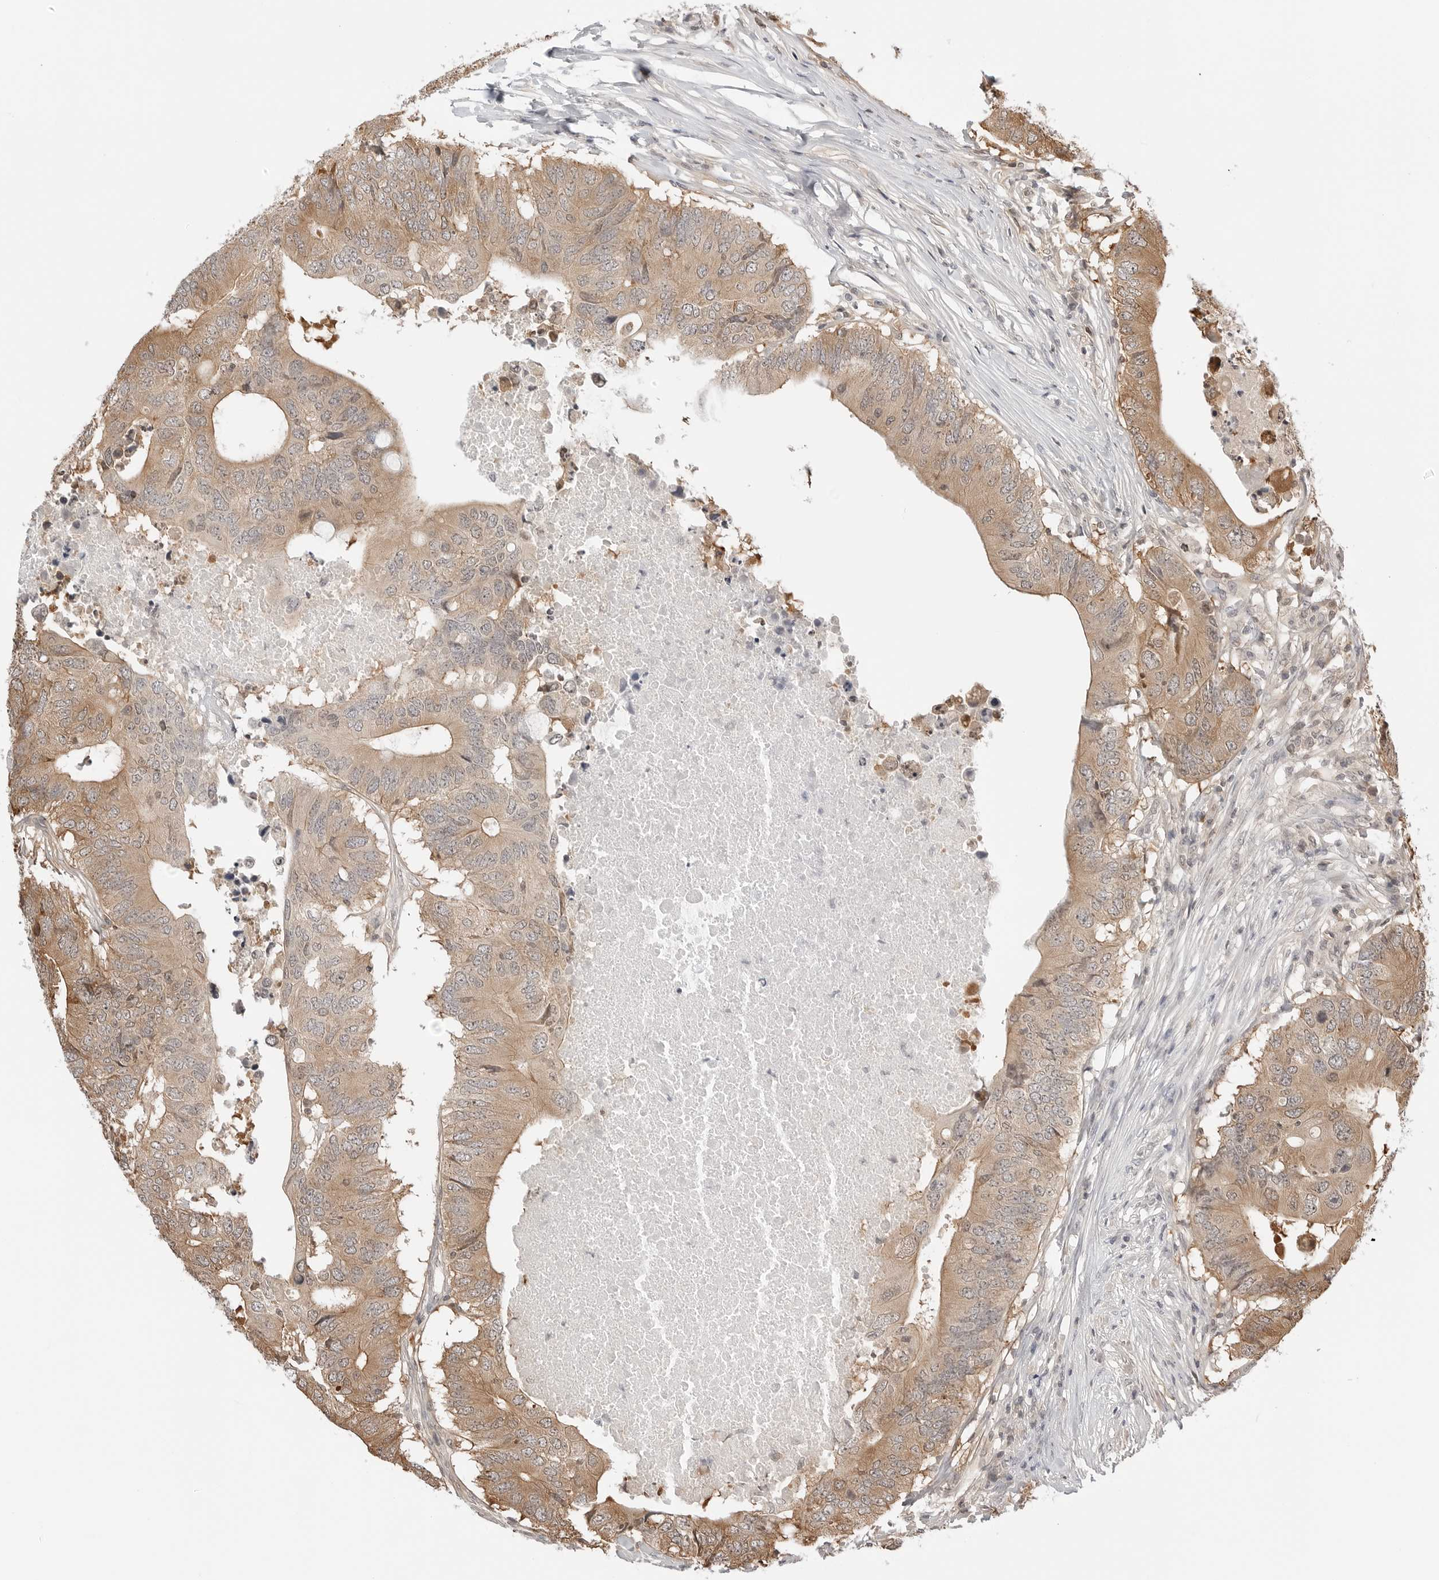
{"staining": {"intensity": "moderate", "quantity": ">75%", "location": "cytoplasmic/membranous"}, "tissue": "colorectal cancer", "cell_type": "Tumor cells", "image_type": "cancer", "snomed": [{"axis": "morphology", "description": "Adenocarcinoma, NOS"}, {"axis": "topography", "description": "Colon"}], "caption": "High-magnification brightfield microscopy of adenocarcinoma (colorectal) stained with DAB (3,3'-diaminobenzidine) (brown) and counterstained with hematoxylin (blue). tumor cells exhibit moderate cytoplasmic/membranous expression is appreciated in approximately>75% of cells.", "gene": "NUDC", "patient": {"sex": "male", "age": 71}}